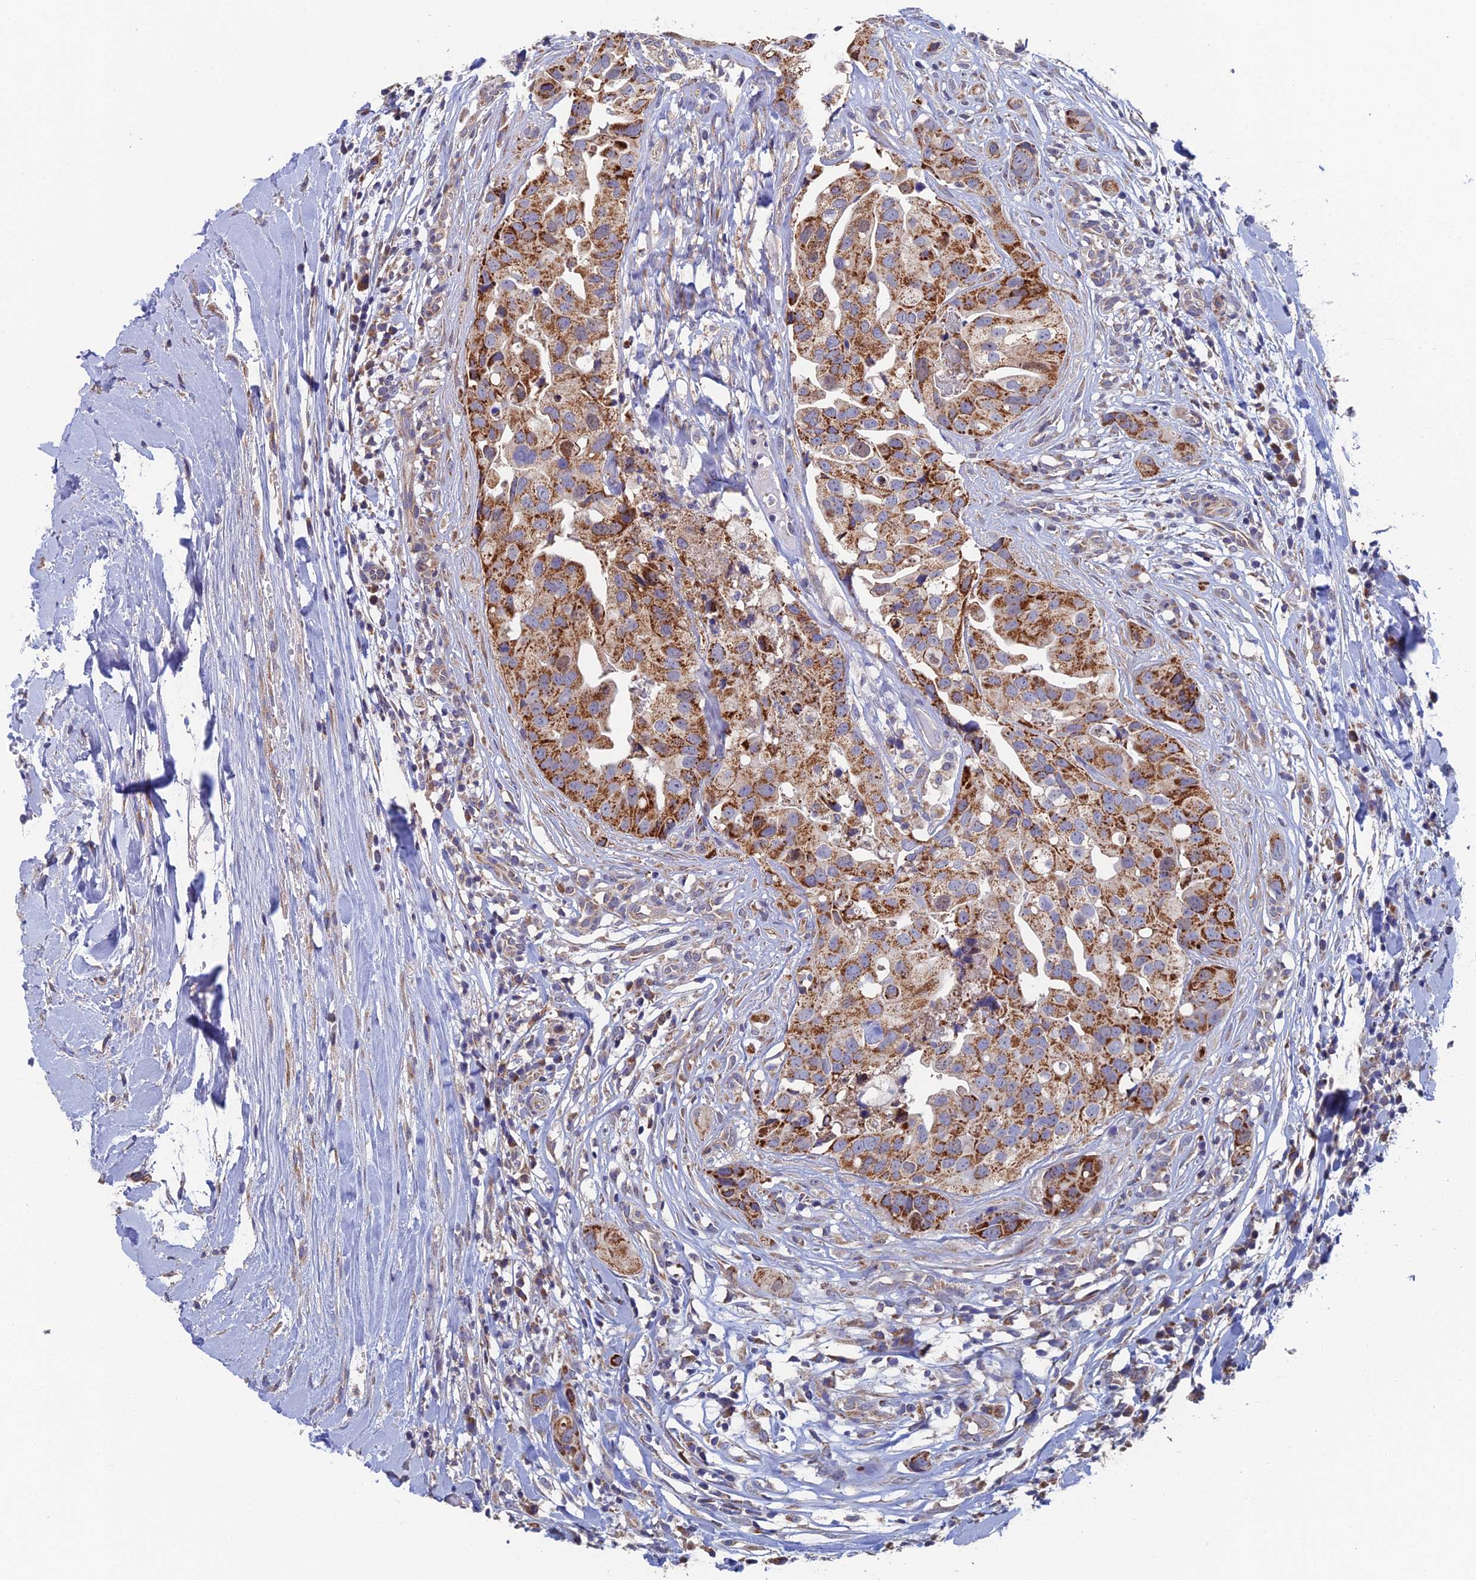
{"staining": {"intensity": "moderate", "quantity": ">75%", "location": "cytoplasmic/membranous"}, "tissue": "head and neck cancer", "cell_type": "Tumor cells", "image_type": "cancer", "snomed": [{"axis": "morphology", "description": "Adenocarcinoma, NOS"}, {"axis": "morphology", "description": "Adenocarcinoma, metastatic, NOS"}, {"axis": "topography", "description": "Head-Neck"}], "caption": "Tumor cells exhibit medium levels of moderate cytoplasmic/membranous staining in about >75% of cells in human adenocarcinoma (head and neck). (brown staining indicates protein expression, while blue staining denotes nuclei).", "gene": "ECSIT", "patient": {"sex": "male", "age": 75}}